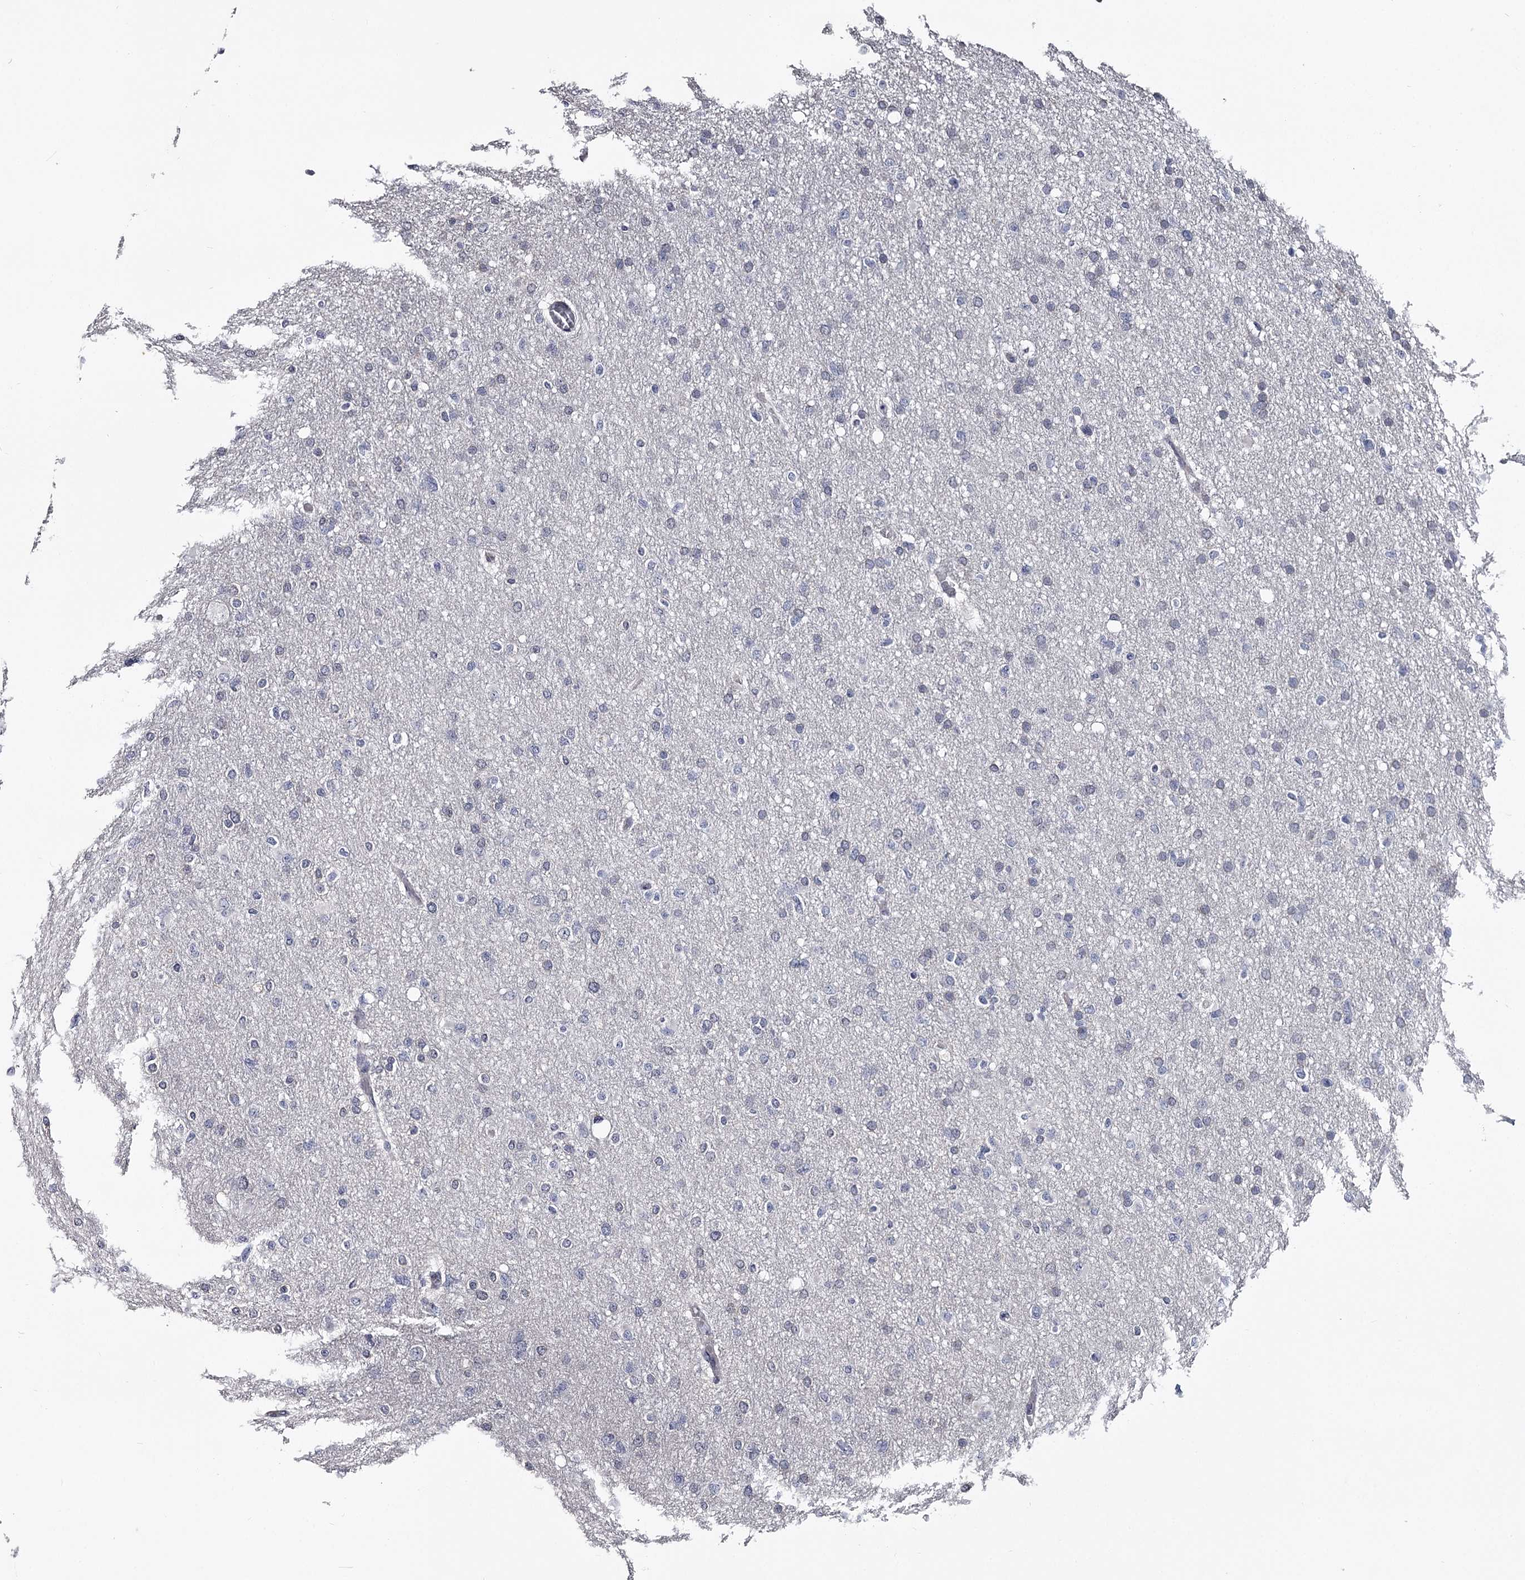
{"staining": {"intensity": "negative", "quantity": "none", "location": "none"}, "tissue": "glioma", "cell_type": "Tumor cells", "image_type": "cancer", "snomed": [{"axis": "morphology", "description": "Glioma, malignant, High grade"}, {"axis": "topography", "description": "Cerebral cortex"}], "caption": "This is a histopathology image of immunohistochemistry (IHC) staining of malignant glioma (high-grade), which shows no positivity in tumor cells. (Stains: DAB (3,3'-diaminobenzidine) immunohistochemistry with hematoxylin counter stain, Microscopy: brightfield microscopy at high magnification).", "gene": "GSTO1", "patient": {"sex": "female", "age": 36}}